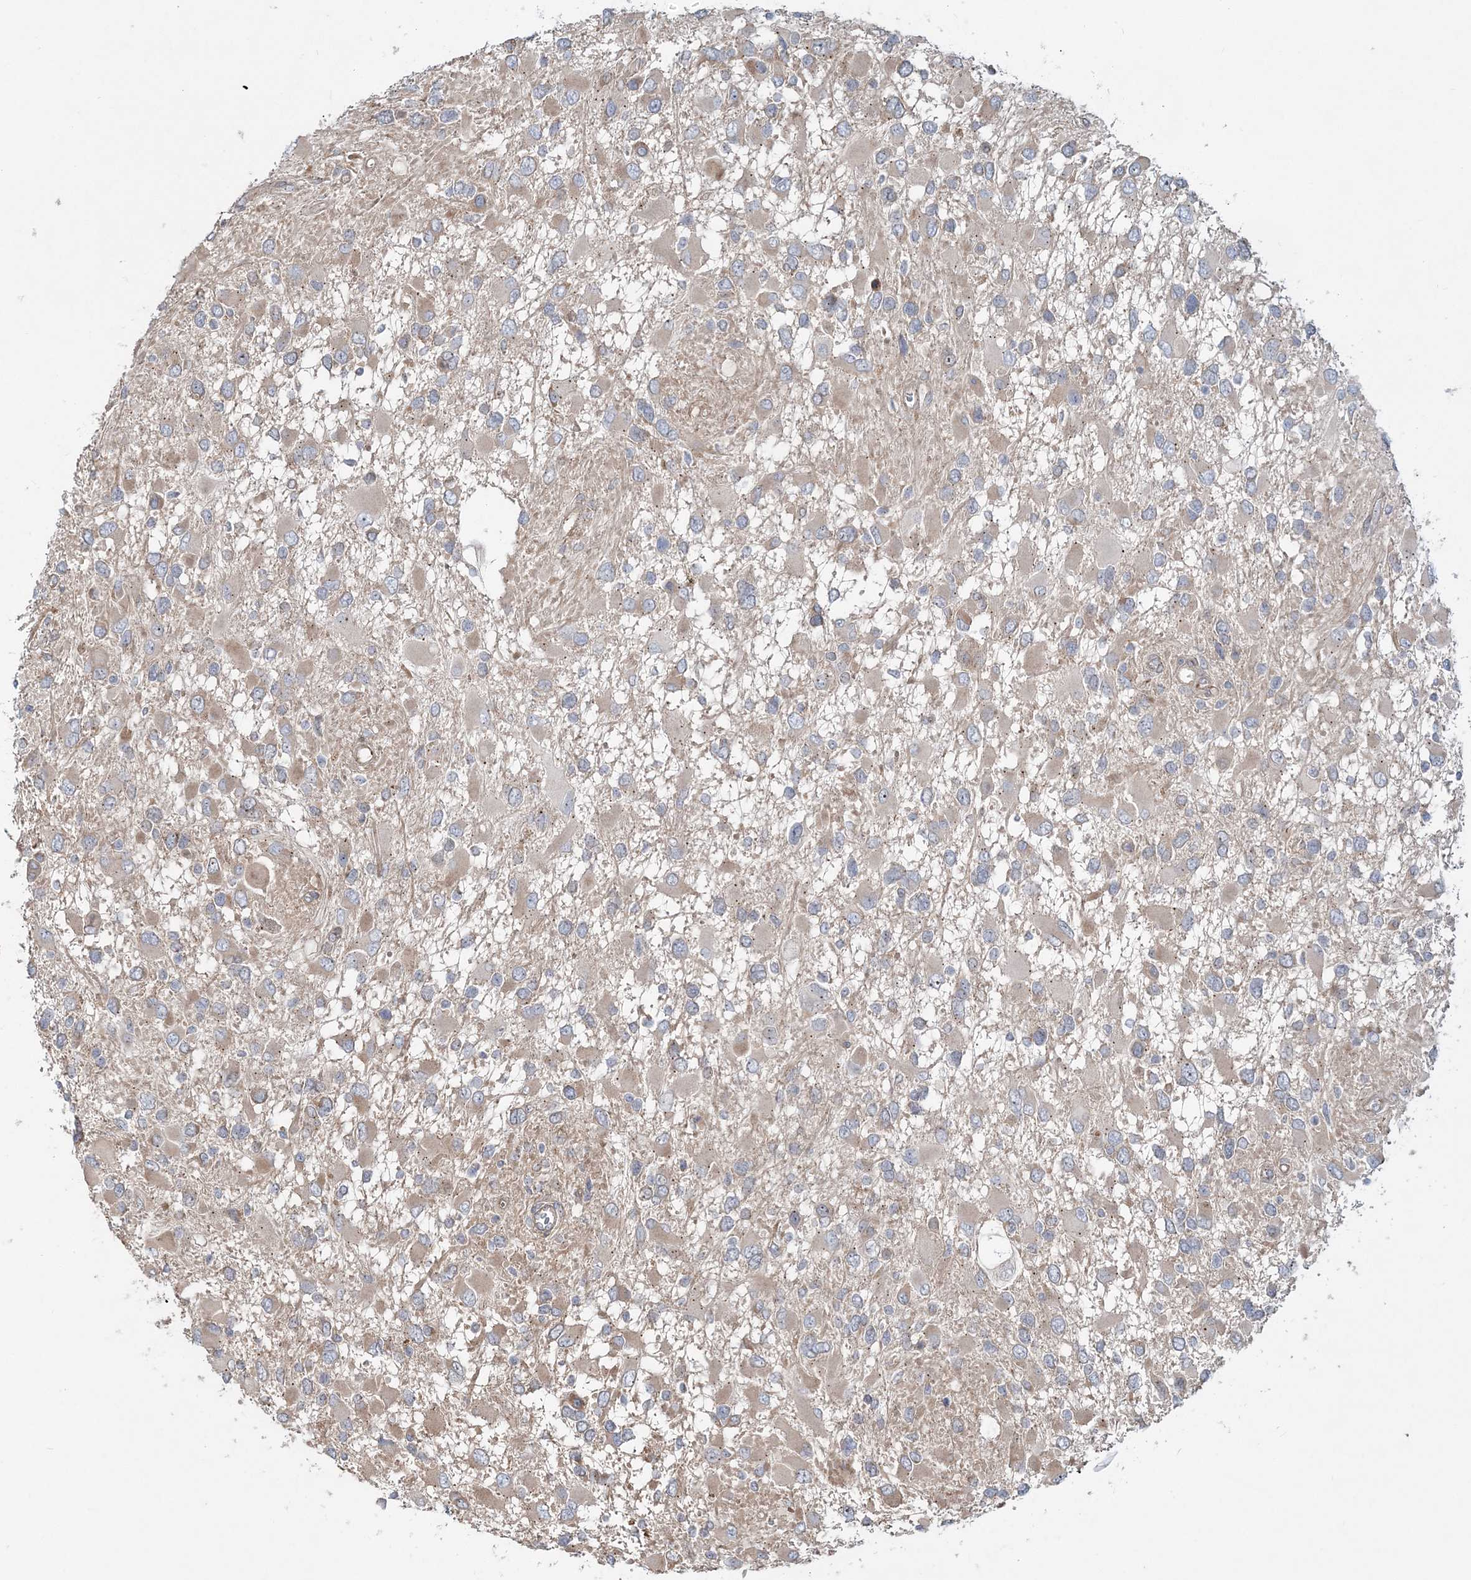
{"staining": {"intensity": "weak", "quantity": "25%-75%", "location": "cytoplasmic/membranous"}, "tissue": "glioma", "cell_type": "Tumor cells", "image_type": "cancer", "snomed": [{"axis": "morphology", "description": "Glioma, malignant, High grade"}, {"axis": "topography", "description": "Brain"}], "caption": "Immunohistochemical staining of human malignant high-grade glioma exhibits weak cytoplasmic/membranous protein staining in approximately 25%-75% of tumor cells. Ihc stains the protein in brown and the nuclei are stained blue.", "gene": "CXXC5", "patient": {"sex": "male", "age": 53}}